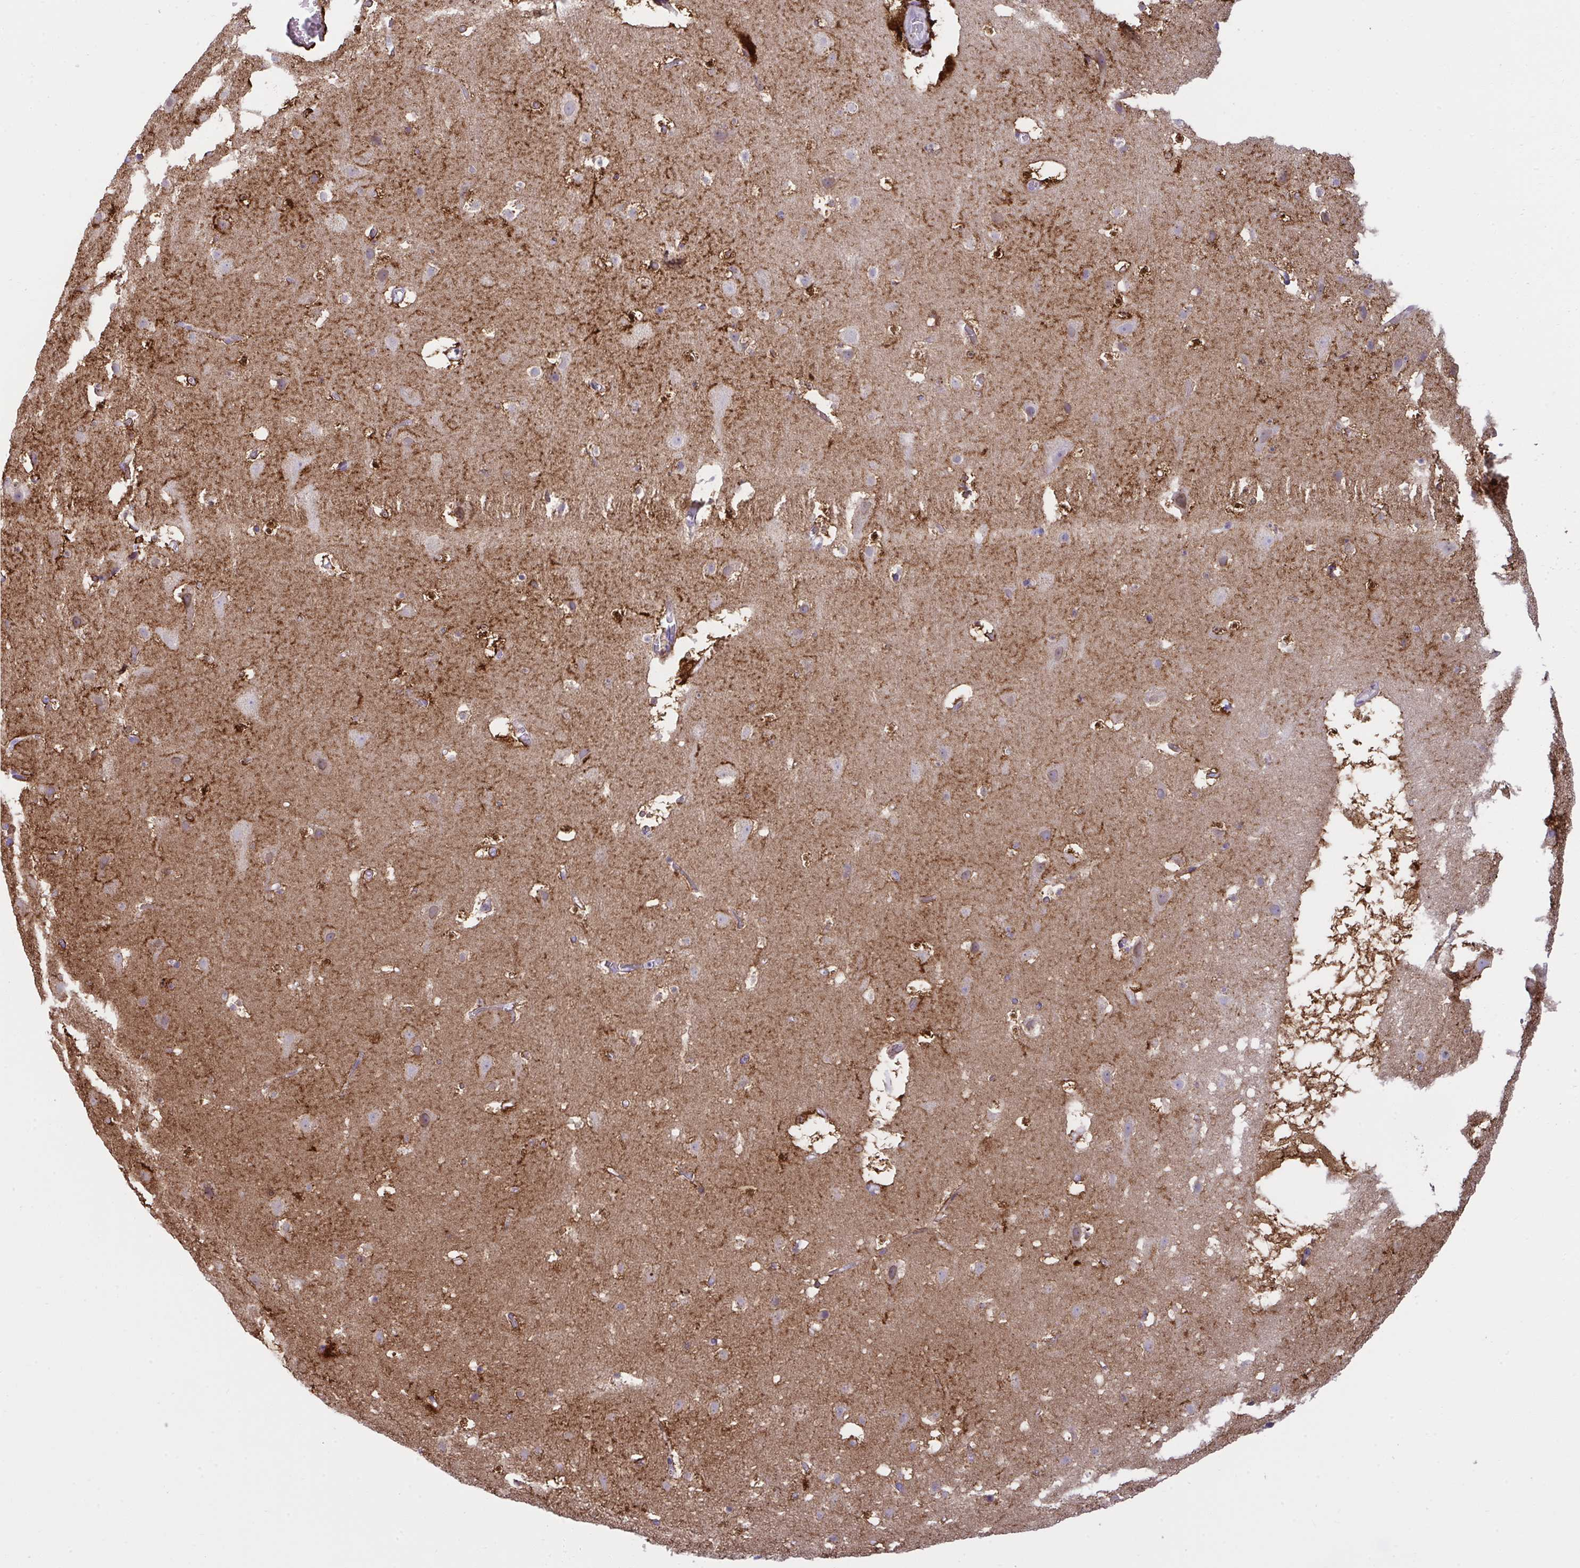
{"staining": {"intensity": "strong", "quantity": "25%-75%", "location": "cytoplasmic/membranous"}, "tissue": "cerebral cortex", "cell_type": "Endothelial cells", "image_type": "normal", "snomed": [{"axis": "morphology", "description": "Normal tissue, NOS"}, {"axis": "topography", "description": "Cerebral cortex"}], "caption": "Brown immunohistochemical staining in benign human cerebral cortex displays strong cytoplasmic/membranous expression in approximately 25%-75% of endothelial cells.", "gene": "RANBP2", "patient": {"sex": "female", "age": 42}}